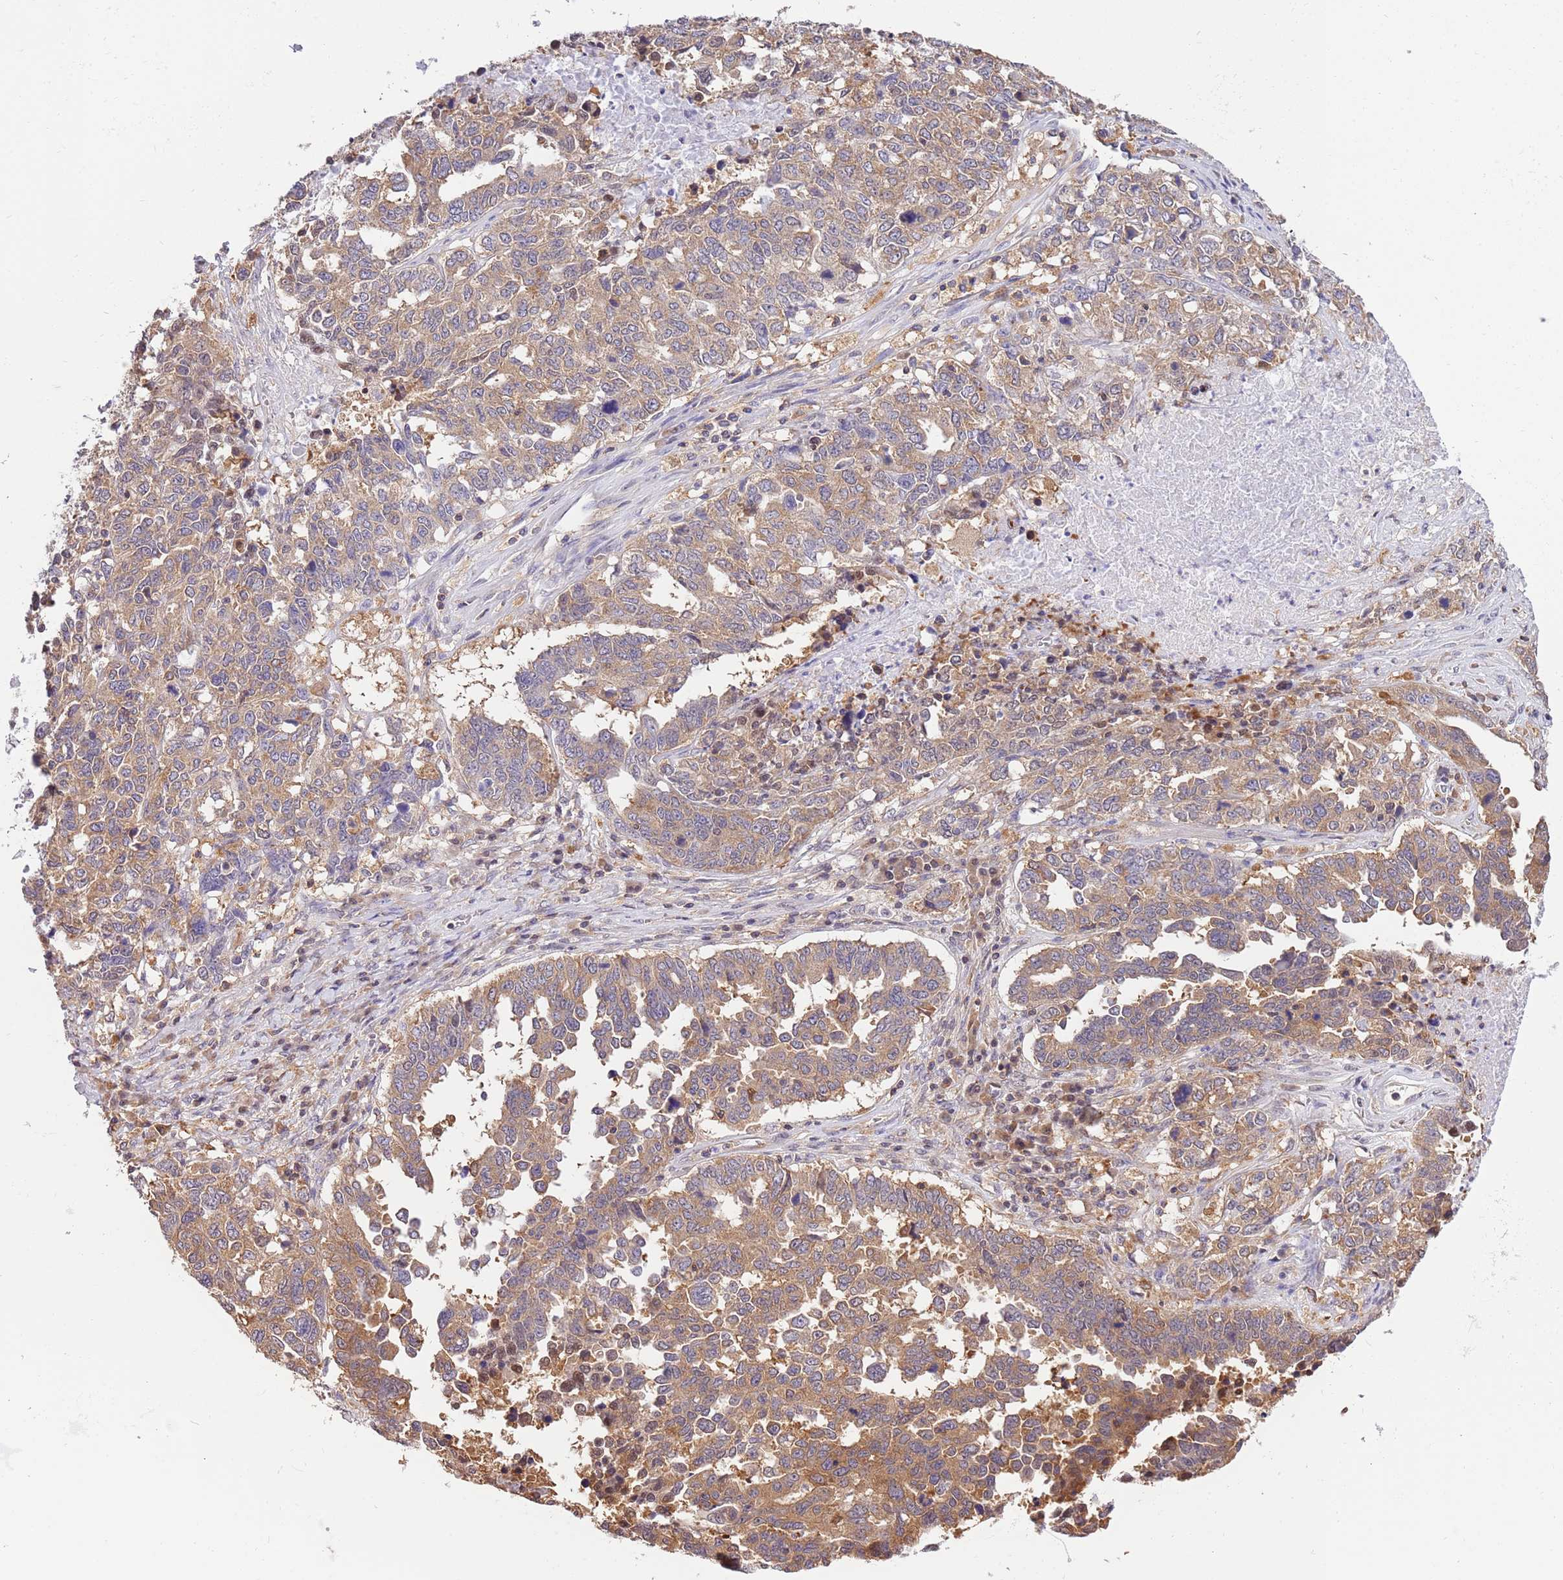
{"staining": {"intensity": "moderate", "quantity": ">75%", "location": "cytoplasmic/membranous"}, "tissue": "ovarian cancer", "cell_type": "Tumor cells", "image_type": "cancer", "snomed": [{"axis": "morphology", "description": "Carcinoma, endometroid"}, {"axis": "topography", "description": "Ovary"}], "caption": "Protein staining of ovarian endometroid carcinoma tissue displays moderate cytoplasmic/membranous positivity in about >75% of tumor cells. (DAB (3,3'-diaminobenzidine) IHC with brightfield microscopy, high magnification).", "gene": "STIP1", "patient": {"sex": "female", "age": 62}}